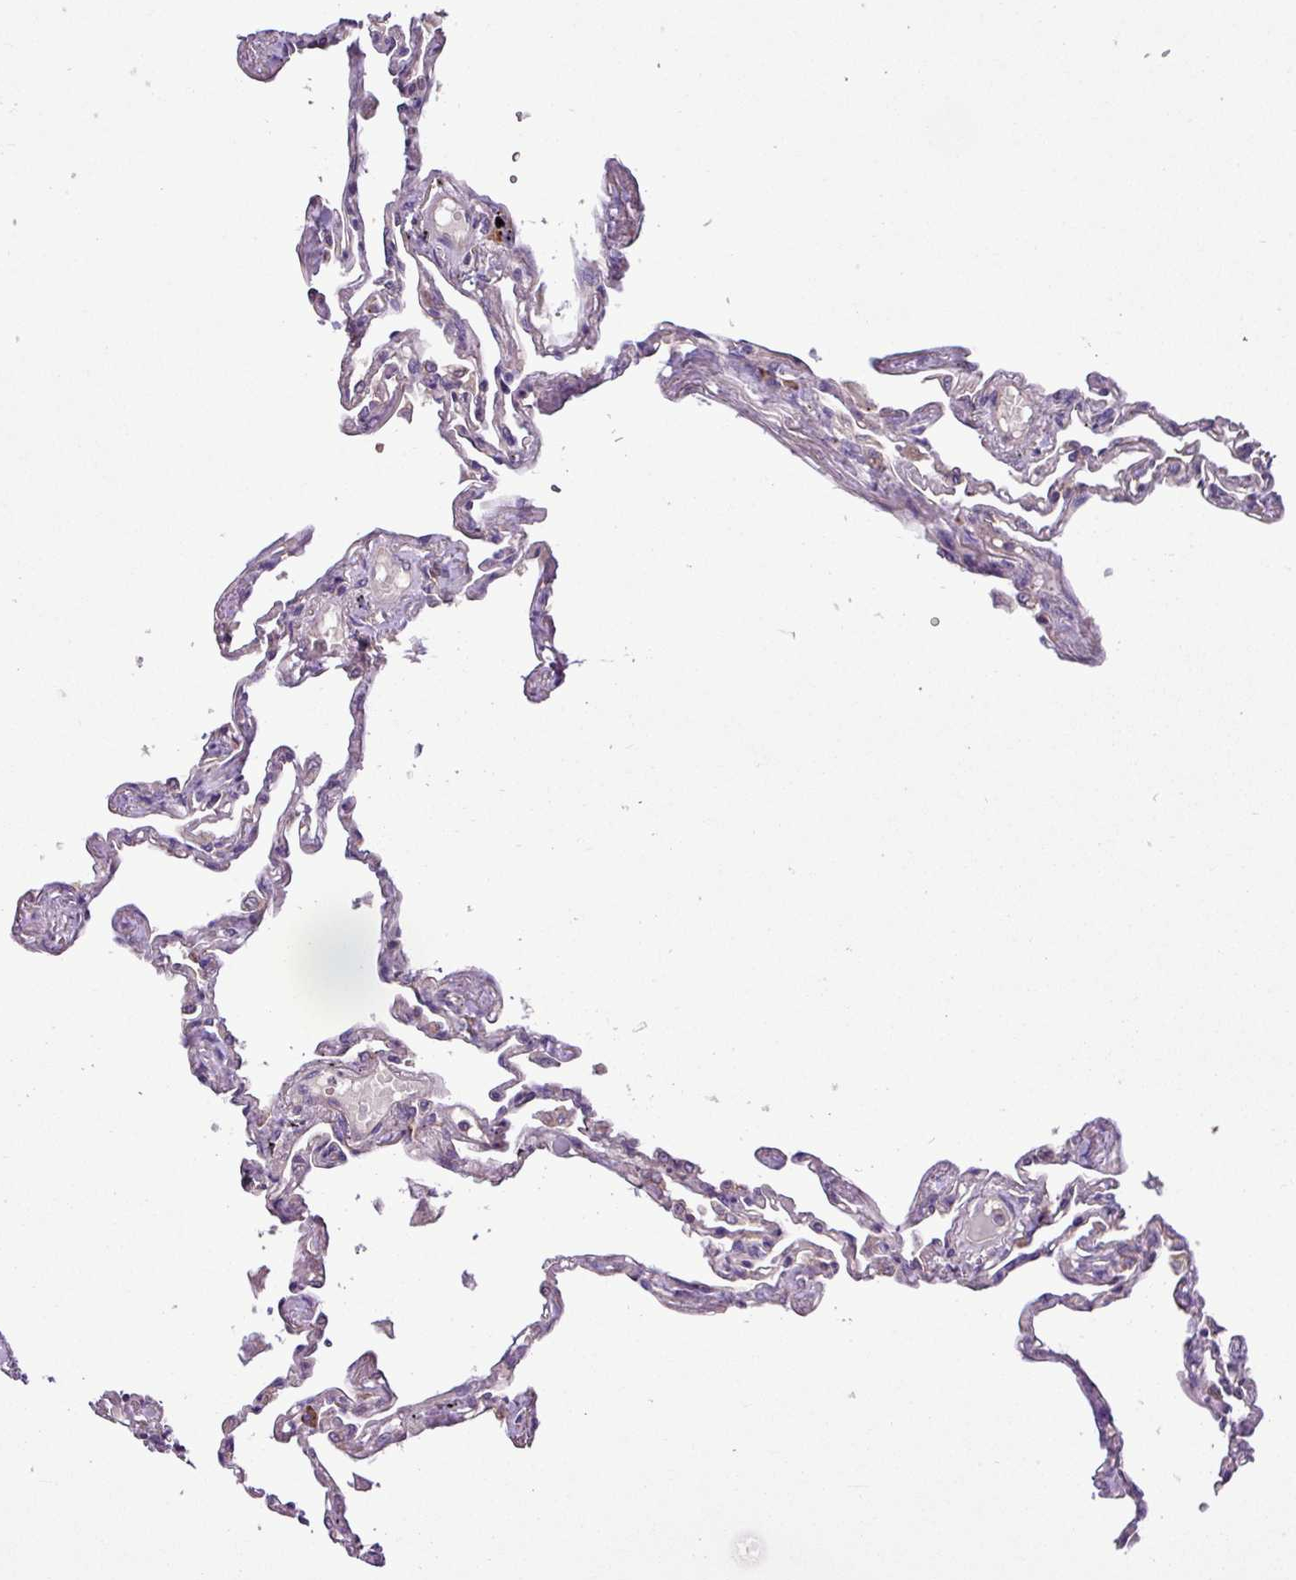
{"staining": {"intensity": "negative", "quantity": "none", "location": "none"}, "tissue": "lung", "cell_type": "Alveolar cells", "image_type": "normal", "snomed": [{"axis": "morphology", "description": "Normal tissue, NOS"}, {"axis": "topography", "description": "Lung"}], "caption": "High magnification brightfield microscopy of benign lung stained with DAB (brown) and counterstained with hematoxylin (blue): alveolar cells show no significant expression.", "gene": "RPL13", "patient": {"sex": "female", "age": 67}}